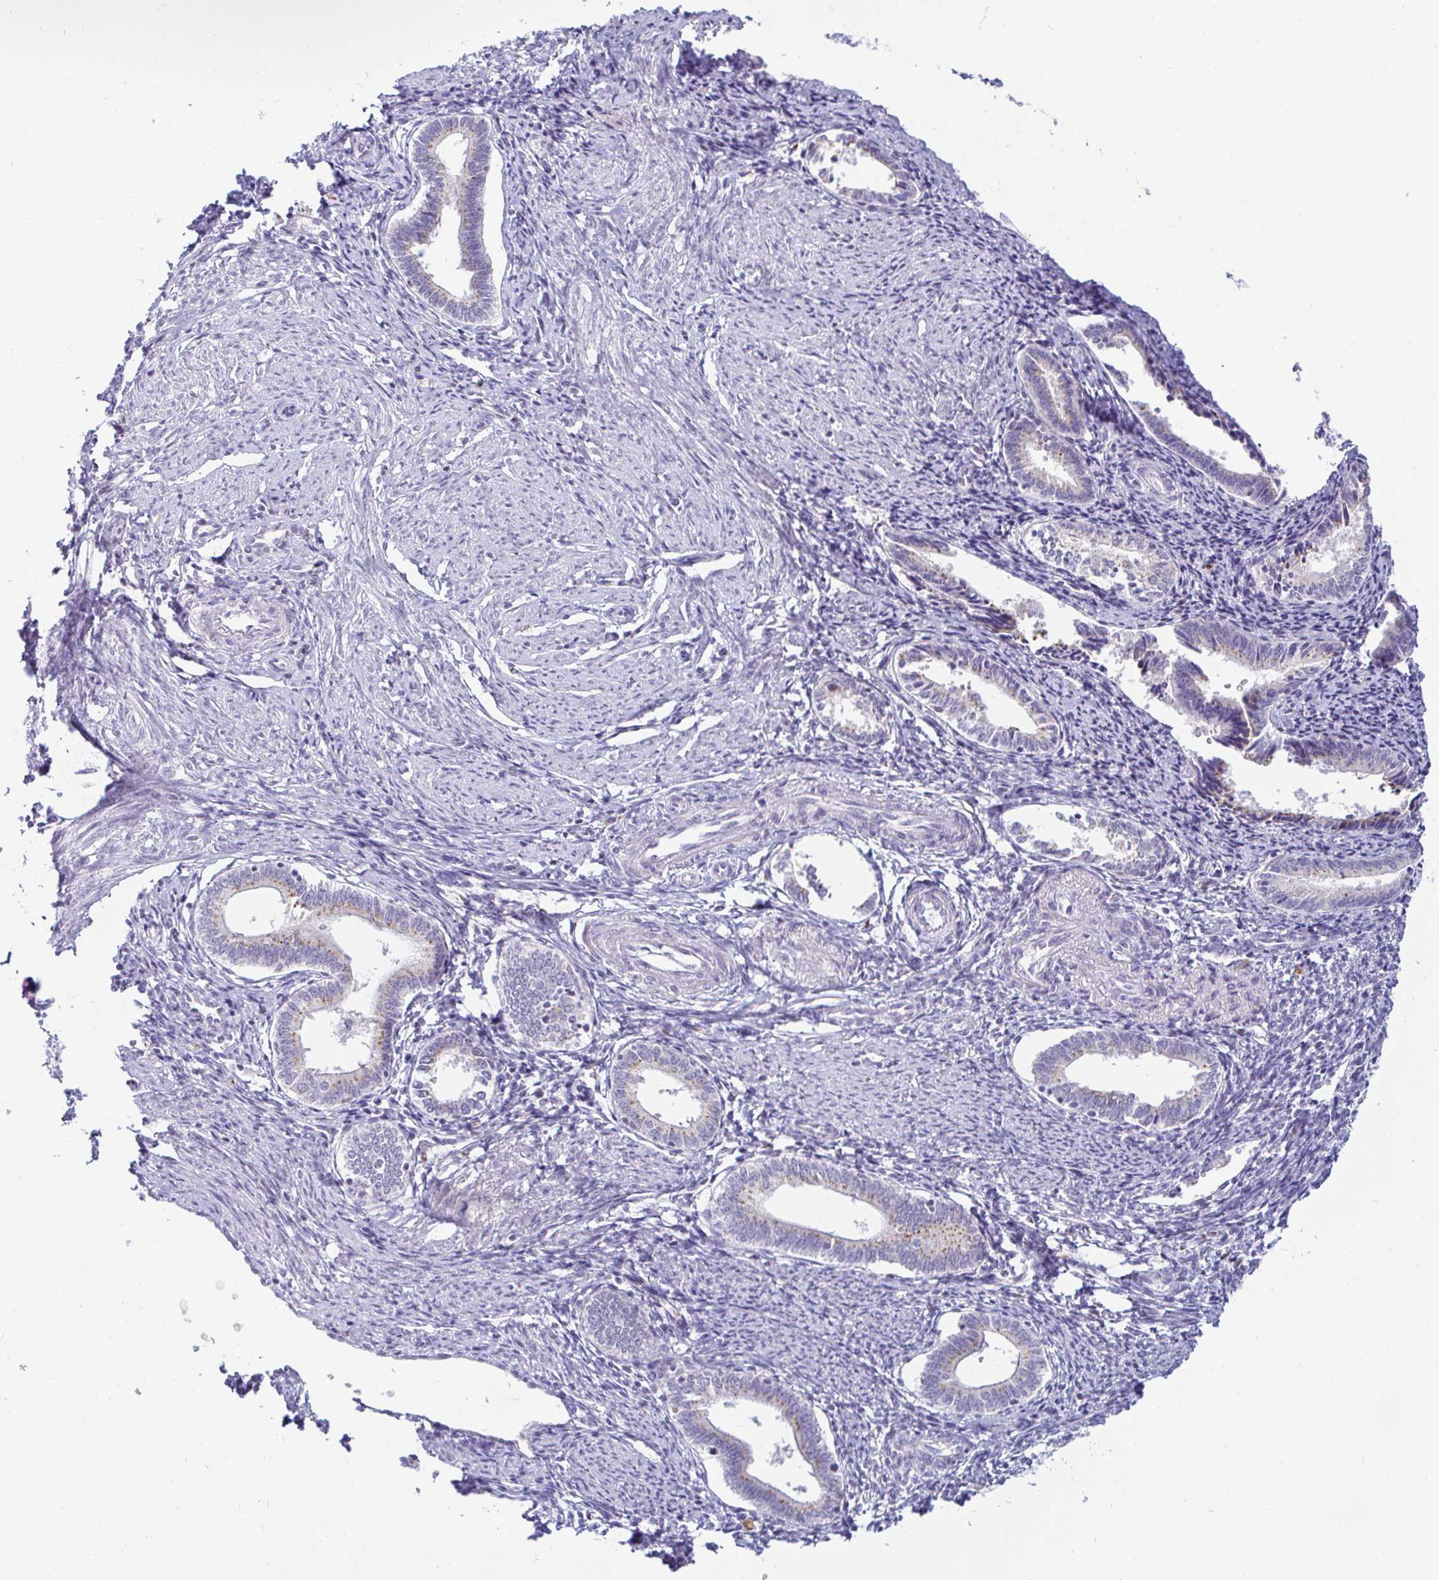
{"staining": {"intensity": "negative", "quantity": "none", "location": "none"}, "tissue": "endometrium", "cell_type": "Cells in endometrial stroma", "image_type": "normal", "snomed": [{"axis": "morphology", "description": "Normal tissue, NOS"}, {"axis": "topography", "description": "Endometrium"}], "caption": "Cells in endometrial stroma show no significant protein expression in benign endometrium. (DAB immunohistochemistry (IHC), high magnification).", "gene": "OR51D1", "patient": {"sex": "female", "age": 41}}